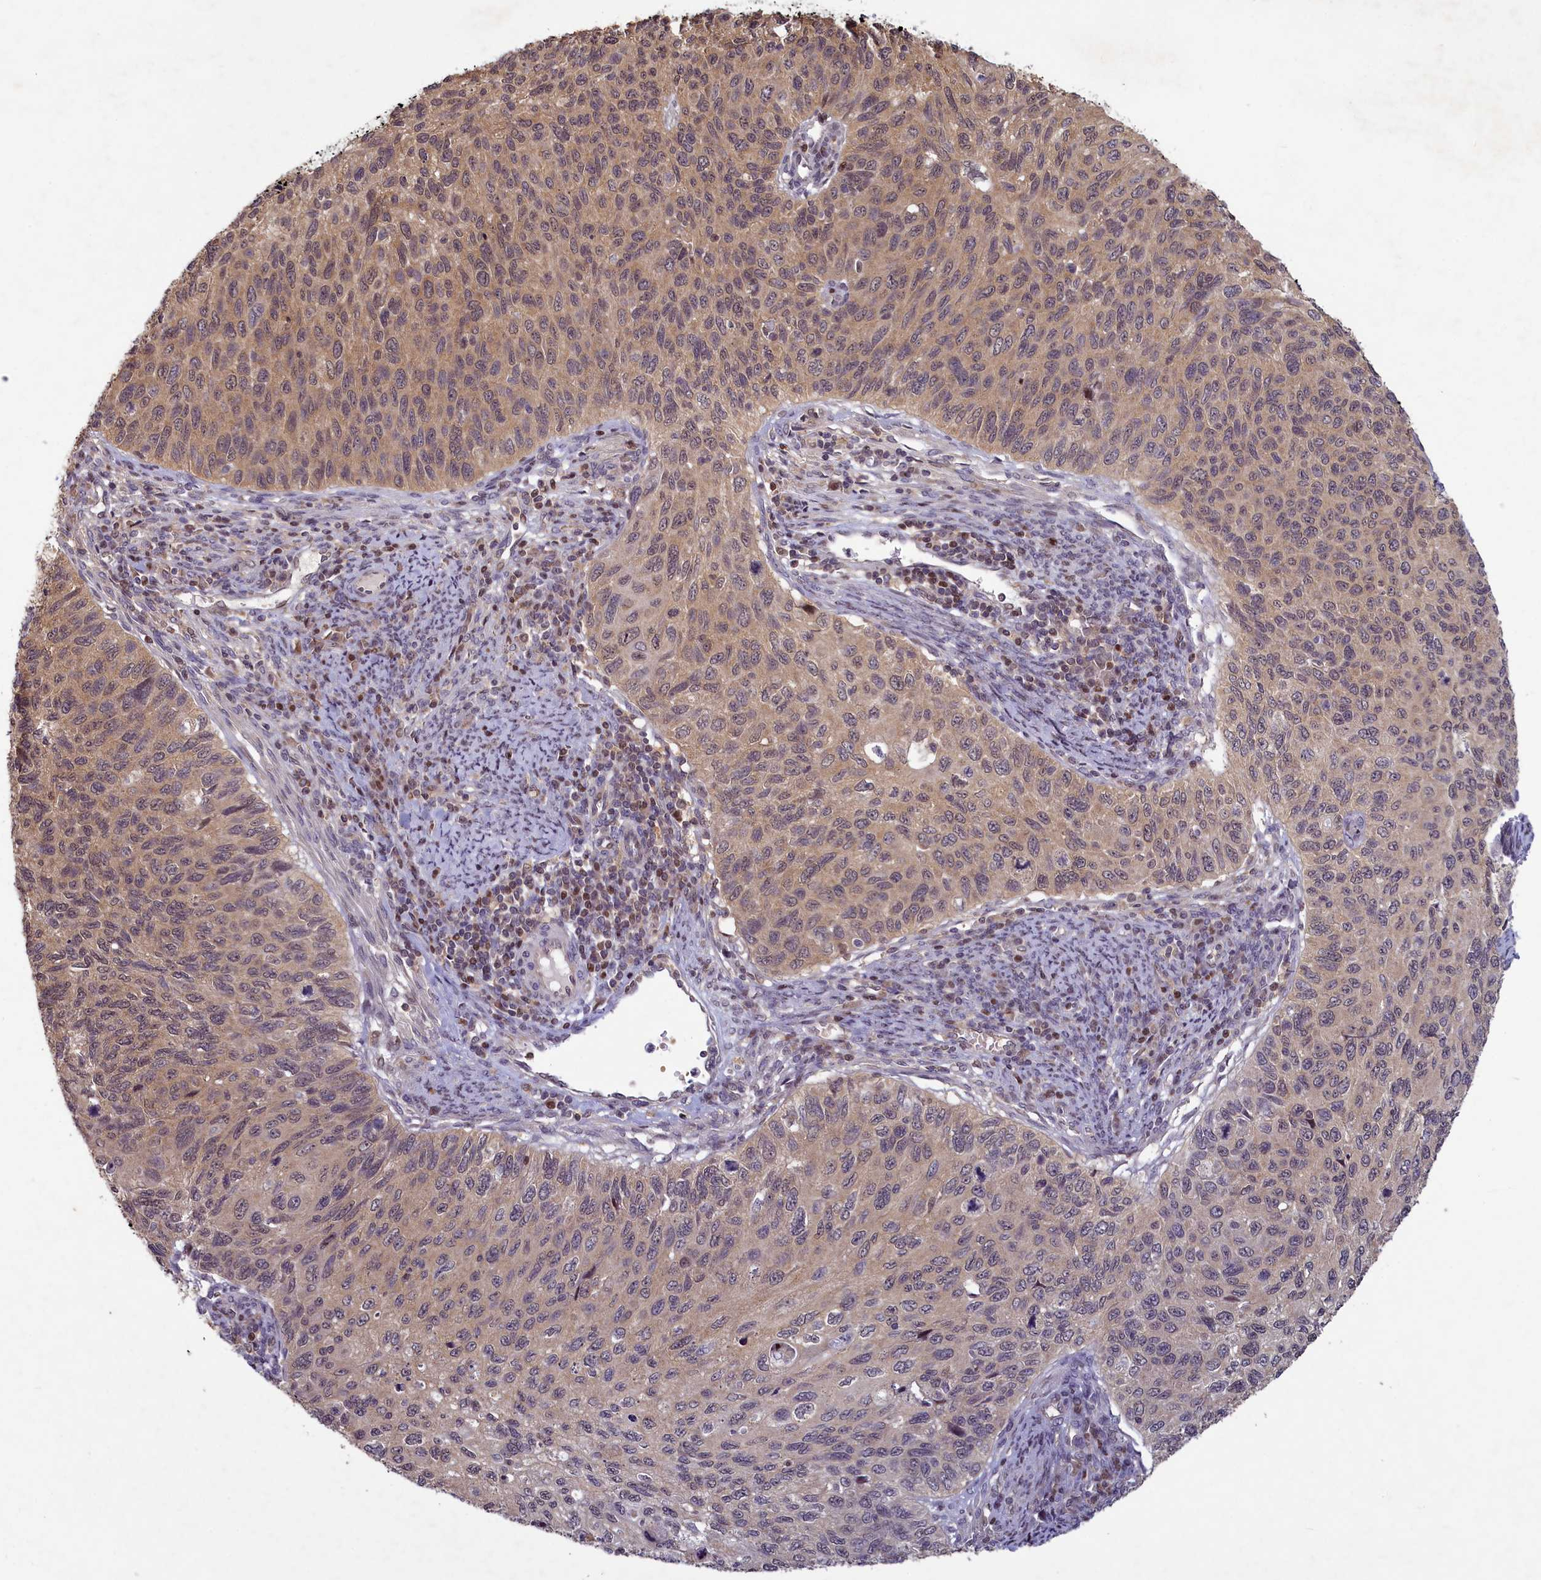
{"staining": {"intensity": "weak", "quantity": "25%-75%", "location": "cytoplasmic/membranous"}, "tissue": "cervical cancer", "cell_type": "Tumor cells", "image_type": "cancer", "snomed": [{"axis": "morphology", "description": "Squamous cell carcinoma, NOS"}, {"axis": "topography", "description": "Cervix"}], "caption": "Weak cytoplasmic/membranous staining for a protein is seen in approximately 25%-75% of tumor cells of squamous cell carcinoma (cervical) using immunohistochemistry.", "gene": "NUBP1", "patient": {"sex": "female", "age": 70}}